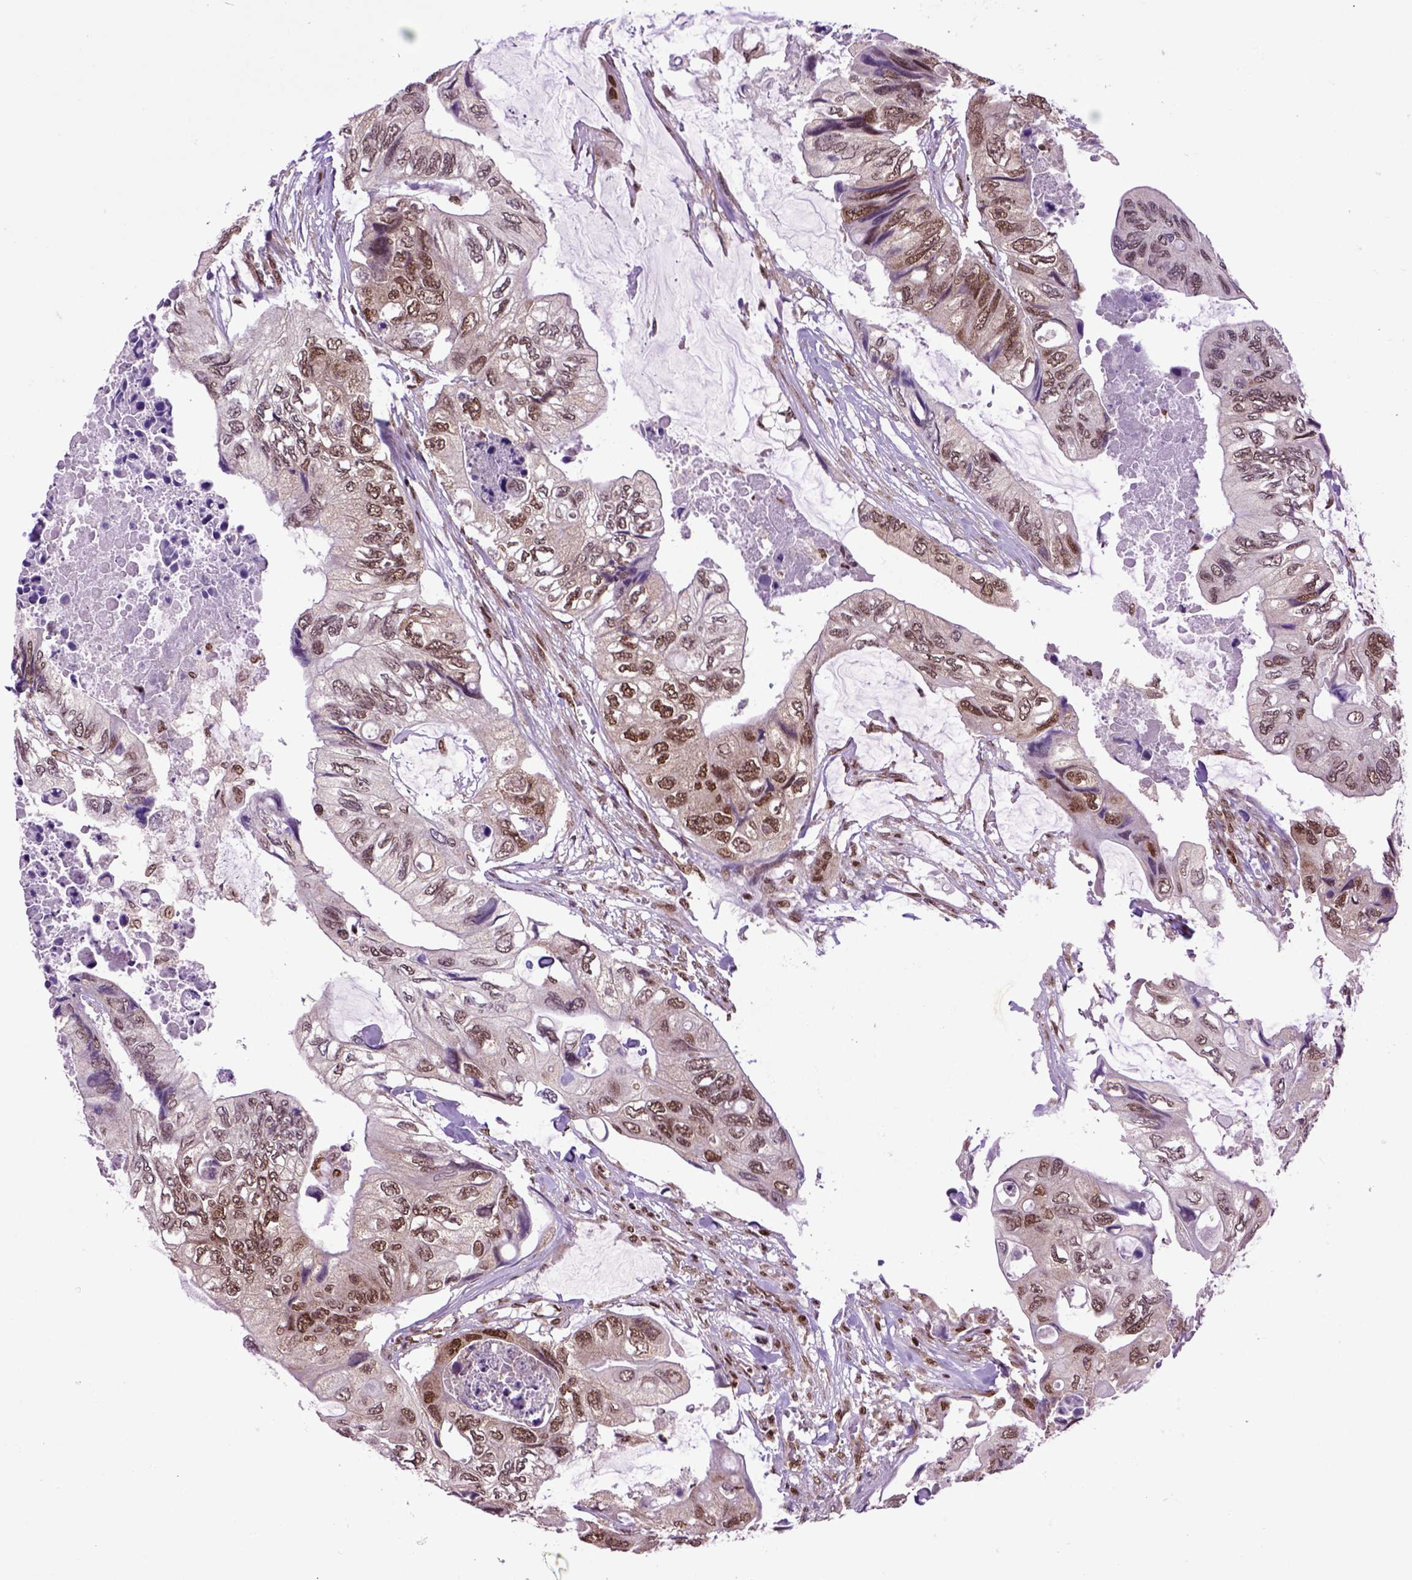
{"staining": {"intensity": "moderate", "quantity": ">75%", "location": "nuclear"}, "tissue": "colorectal cancer", "cell_type": "Tumor cells", "image_type": "cancer", "snomed": [{"axis": "morphology", "description": "Adenocarcinoma, NOS"}, {"axis": "topography", "description": "Rectum"}], "caption": "Adenocarcinoma (colorectal) tissue exhibits moderate nuclear positivity in about >75% of tumor cells", "gene": "CELF1", "patient": {"sex": "male", "age": 63}}